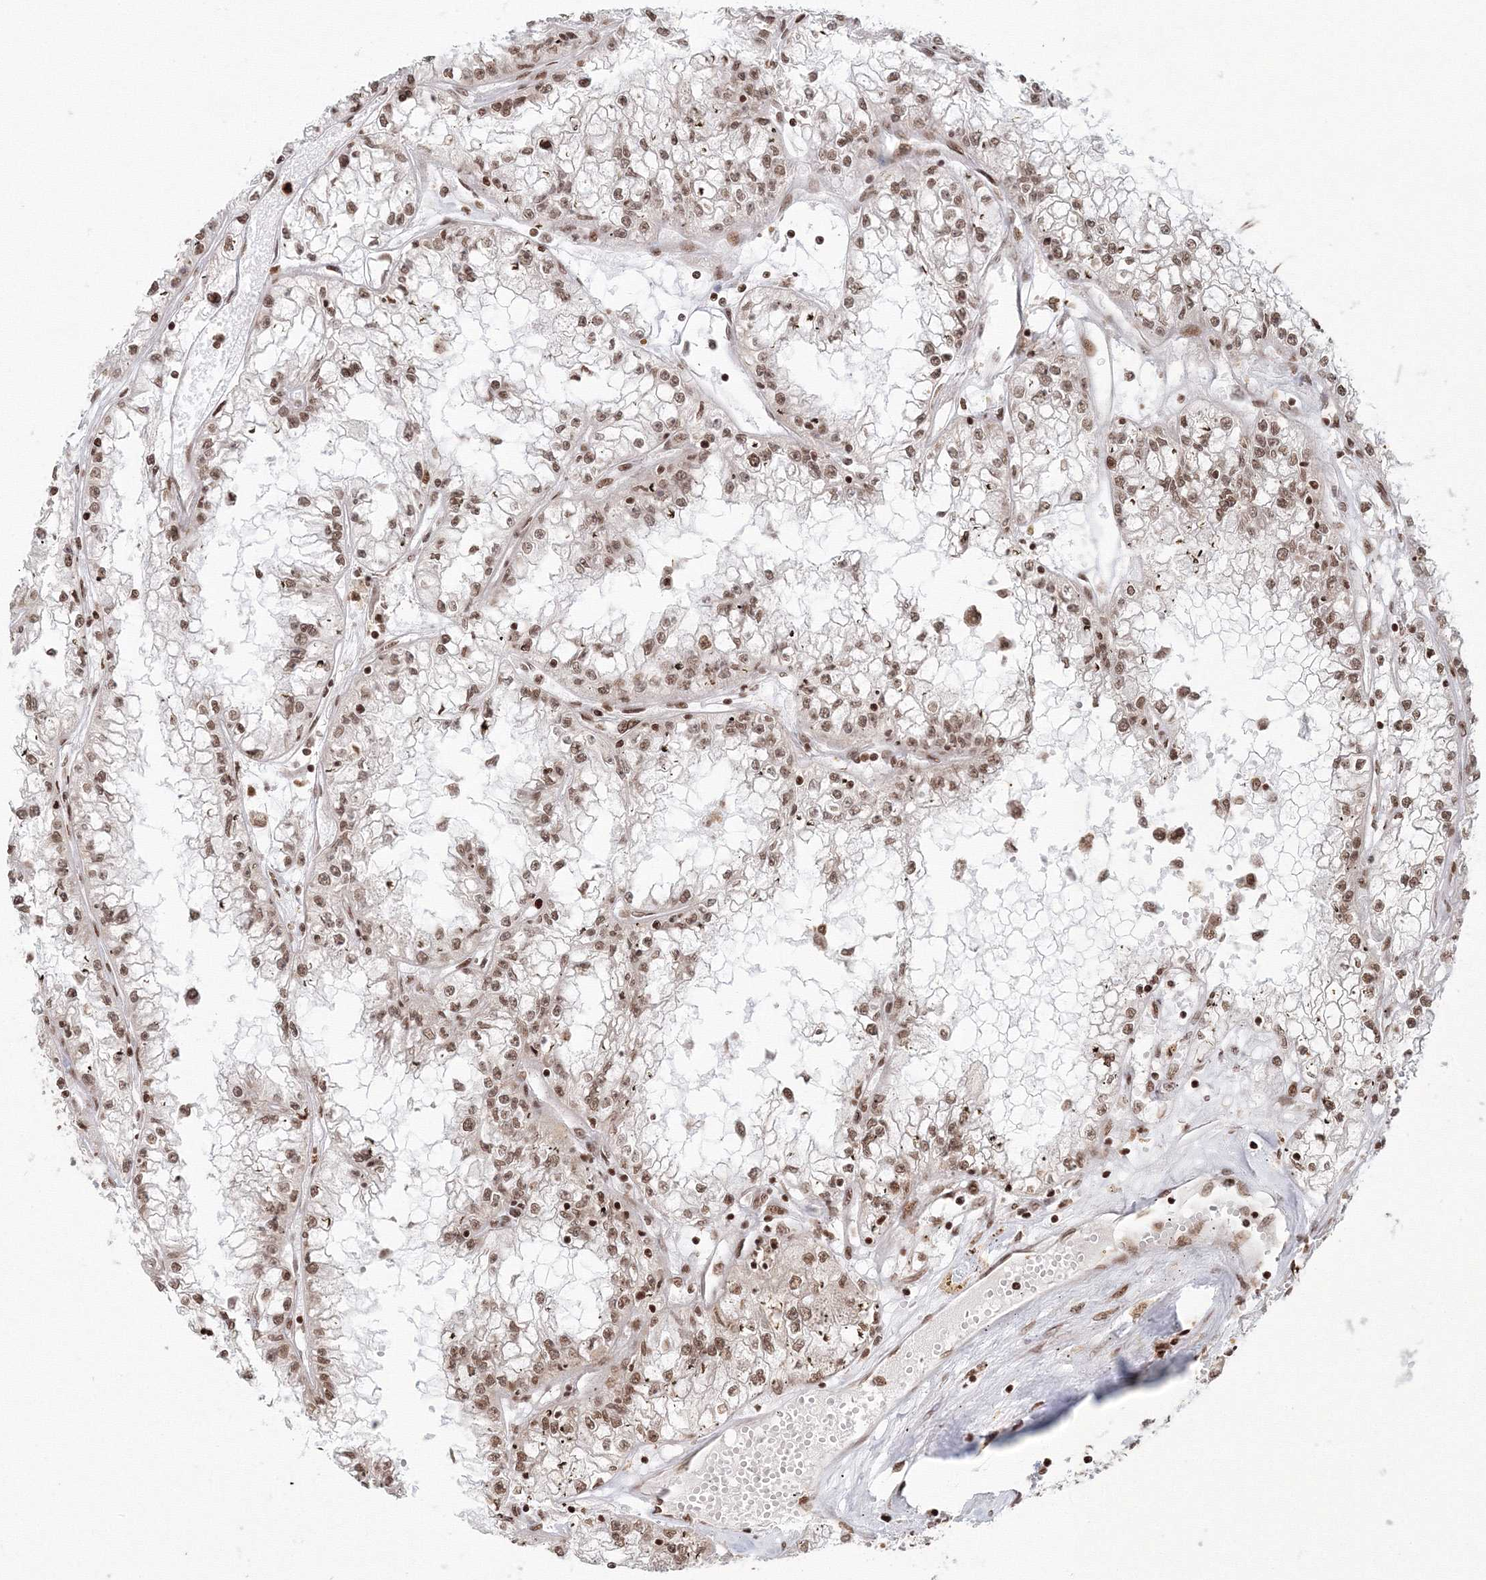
{"staining": {"intensity": "moderate", "quantity": ">75%", "location": "nuclear"}, "tissue": "renal cancer", "cell_type": "Tumor cells", "image_type": "cancer", "snomed": [{"axis": "morphology", "description": "Adenocarcinoma, NOS"}, {"axis": "topography", "description": "Kidney"}], "caption": "This is an image of IHC staining of renal adenocarcinoma, which shows moderate positivity in the nuclear of tumor cells.", "gene": "KIF20A", "patient": {"sex": "male", "age": 56}}